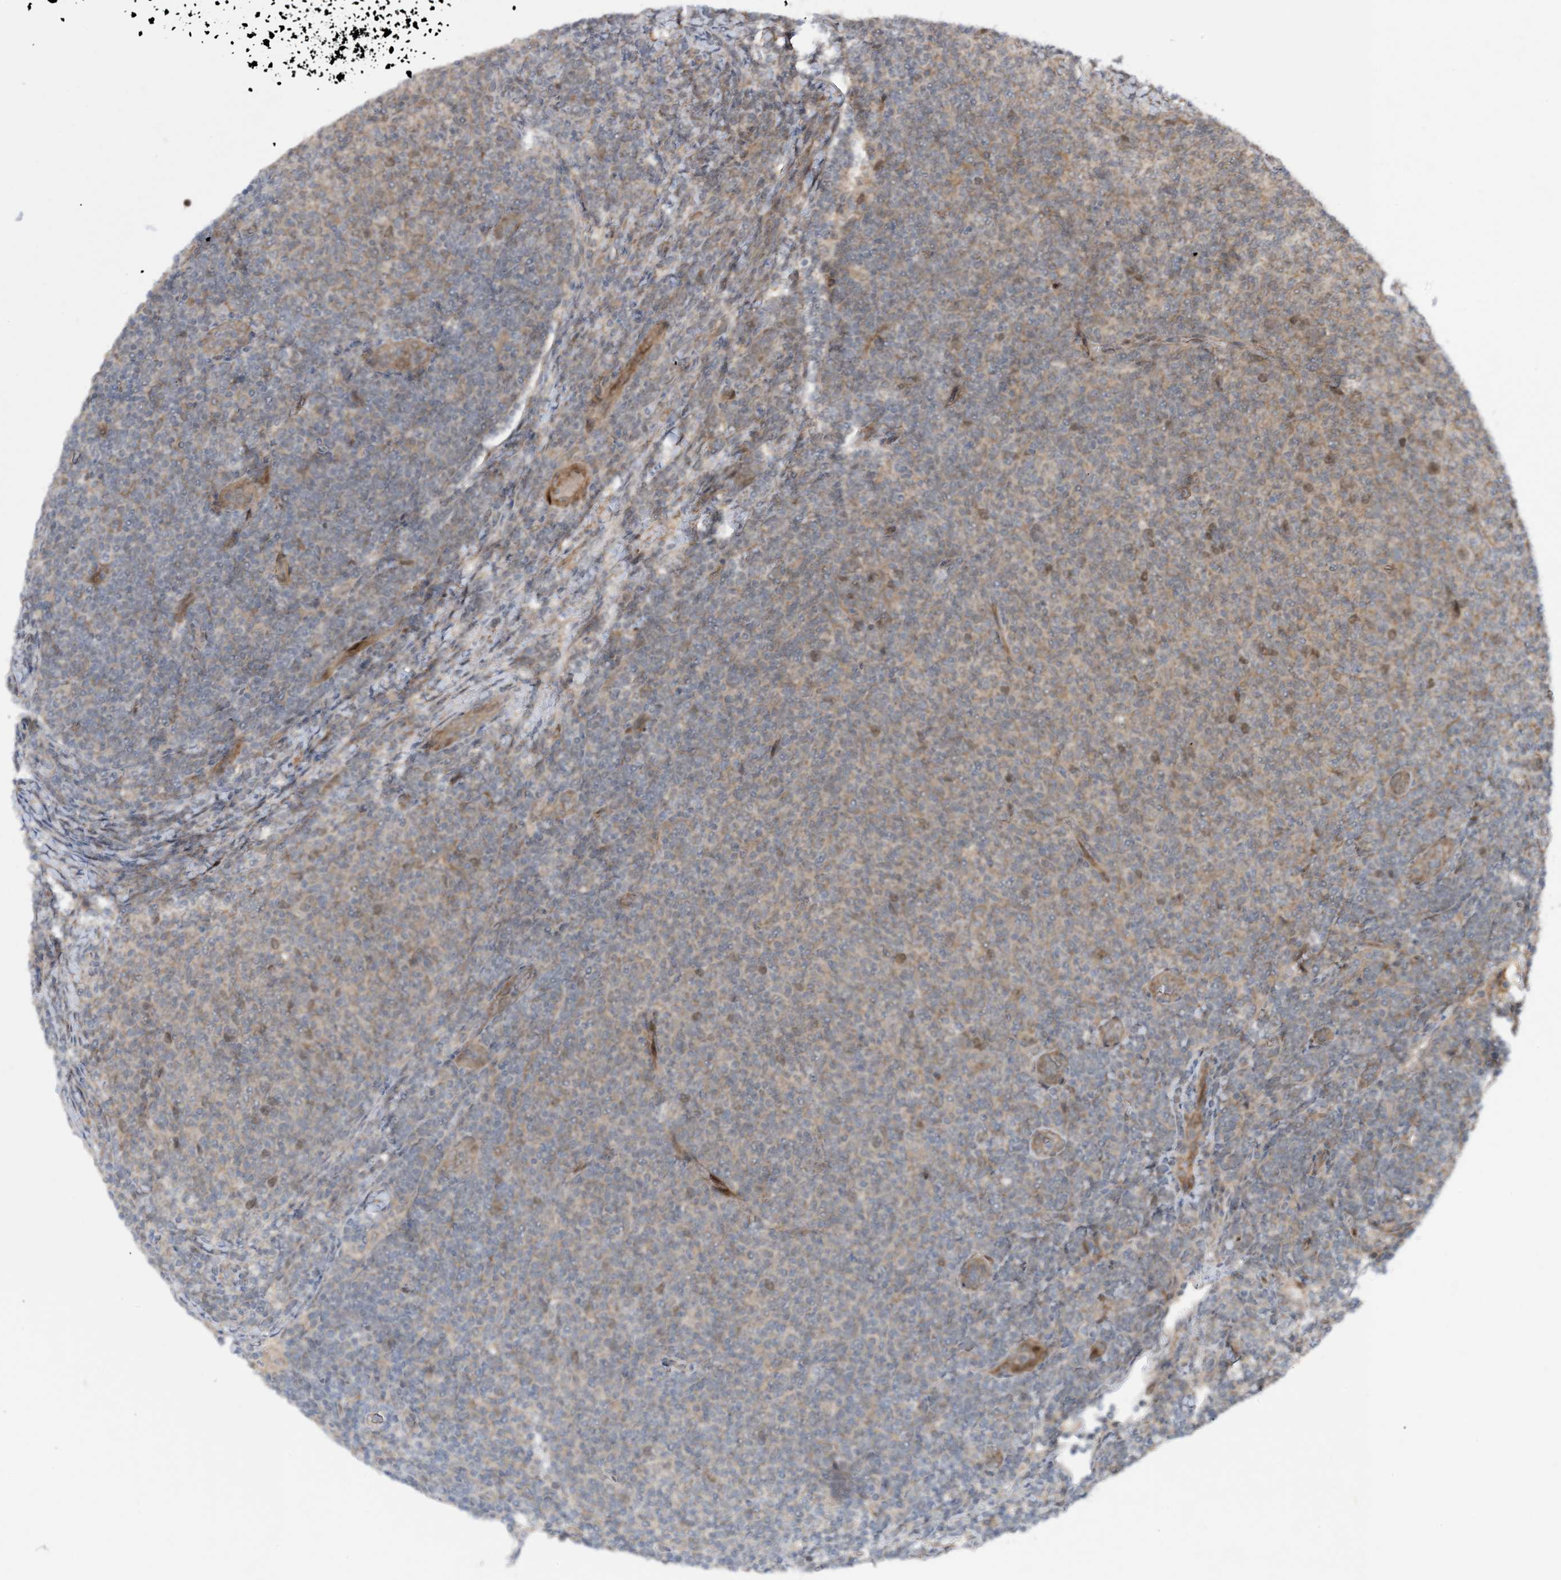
{"staining": {"intensity": "weak", "quantity": "<25%", "location": "cytoplasmic/membranous"}, "tissue": "lymphoma", "cell_type": "Tumor cells", "image_type": "cancer", "snomed": [{"axis": "morphology", "description": "Malignant lymphoma, non-Hodgkin's type, Low grade"}, {"axis": "topography", "description": "Lymph node"}], "caption": "The IHC micrograph has no significant staining in tumor cells of low-grade malignant lymphoma, non-Hodgkin's type tissue.", "gene": "HEMK1", "patient": {"sex": "male", "age": 66}}